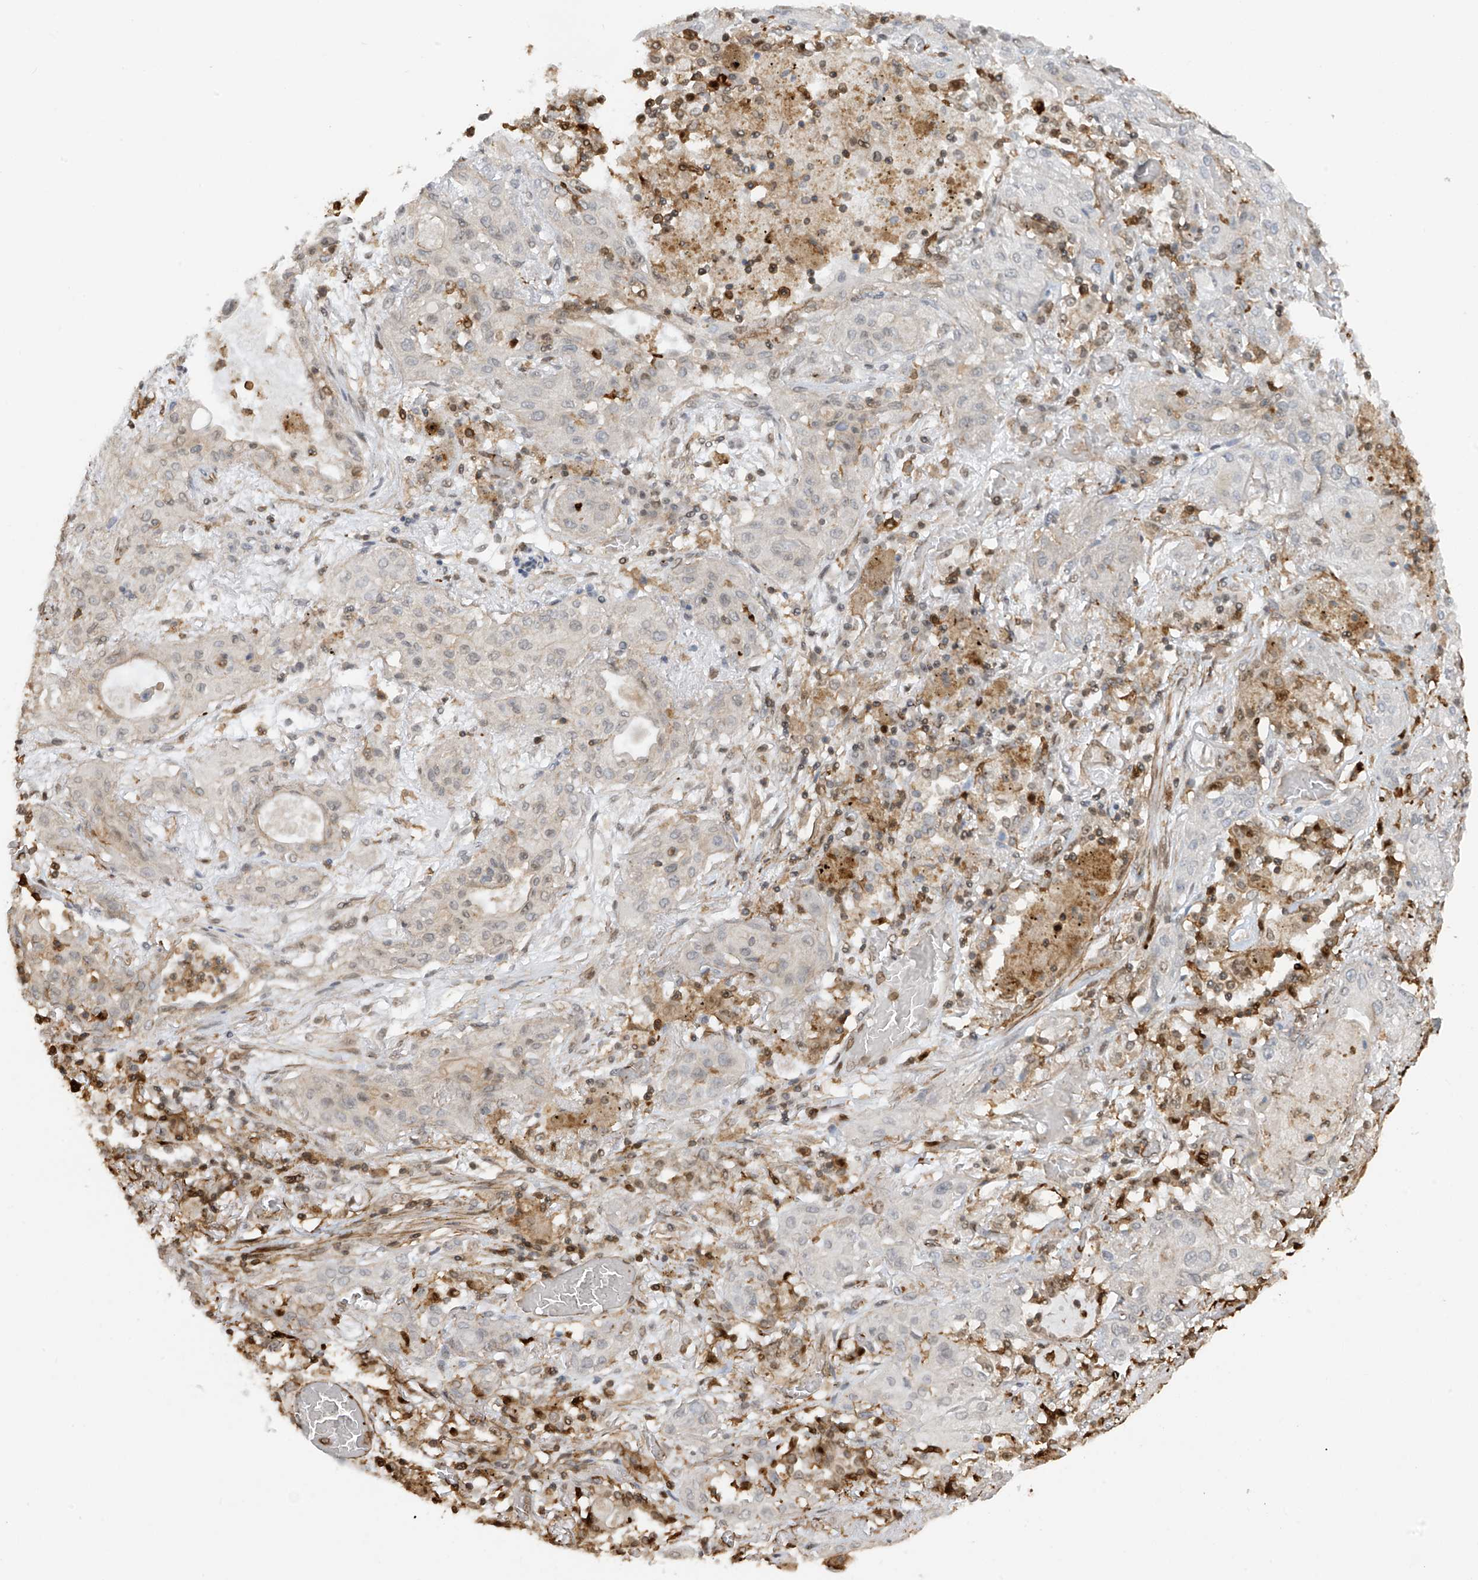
{"staining": {"intensity": "negative", "quantity": "none", "location": "none"}, "tissue": "lung cancer", "cell_type": "Tumor cells", "image_type": "cancer", "snomed": [{"axis": "morphology", "description": "Squamous cell carcinoma, NOS"}, {"axis": "topography", "description": "Lung"}], "caption": "A photomicrograph of human lung squamous cell carcinoma is negative for staining in tumor cells.", "gene": "REPIN1", "patient": {"sex": "female", "age": 47}}